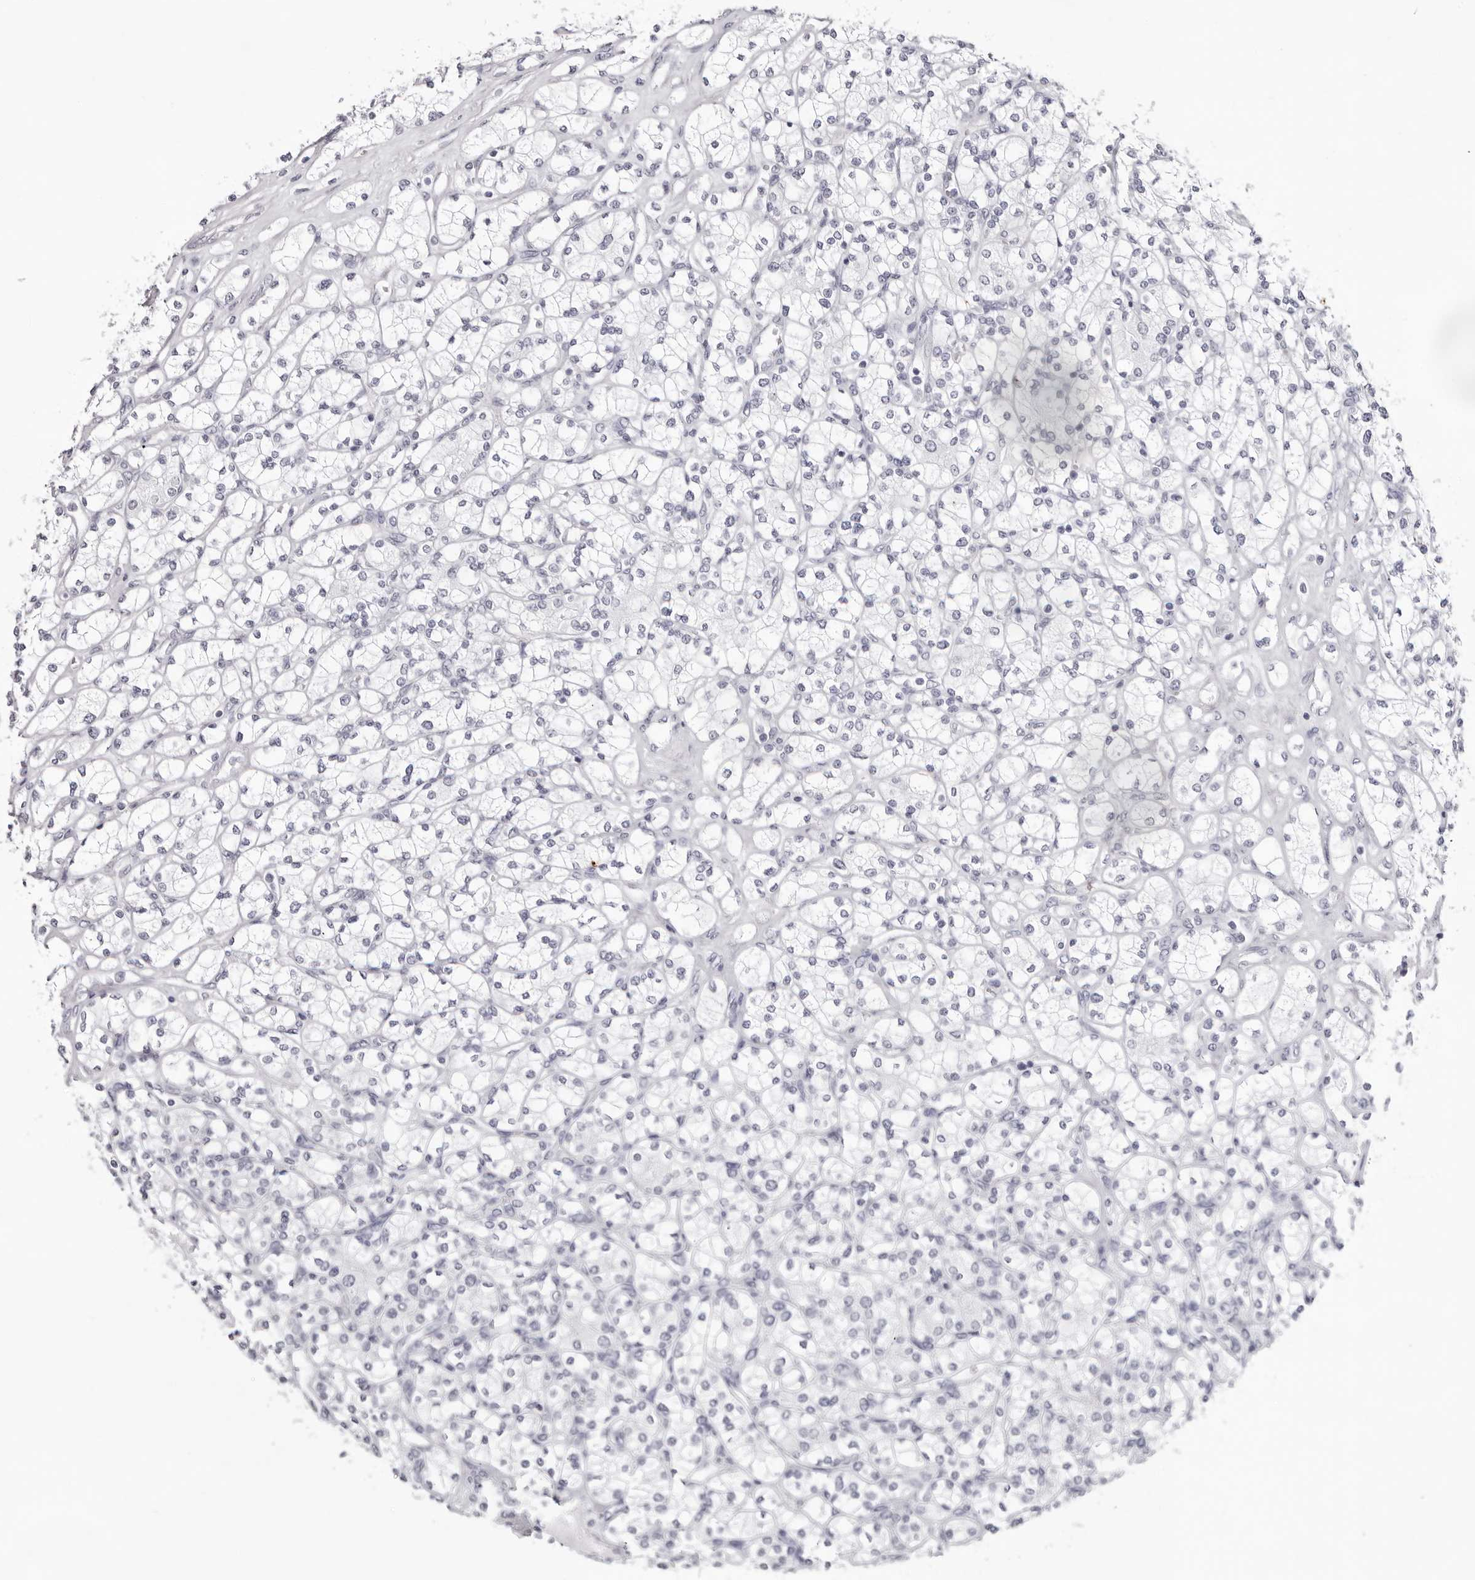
{"staining": {"intensity": "negative", "quantity": "none", "location": "none"}, "tissue": "renal cancer", "cell_type": "Tumor cells", "image_type": "cancer", "snomed": [{"axis": "morphology", "description": "Adenocarcinoma, NOS"}, {"axis": "topography", "description": "Kidney"}], "caption": "The photomicrograph displays no significant positivity in tumor cells of adenocarcinoma (renal).", "gene": "INSL3", "patient": {"sex": "male", "age": 77}}